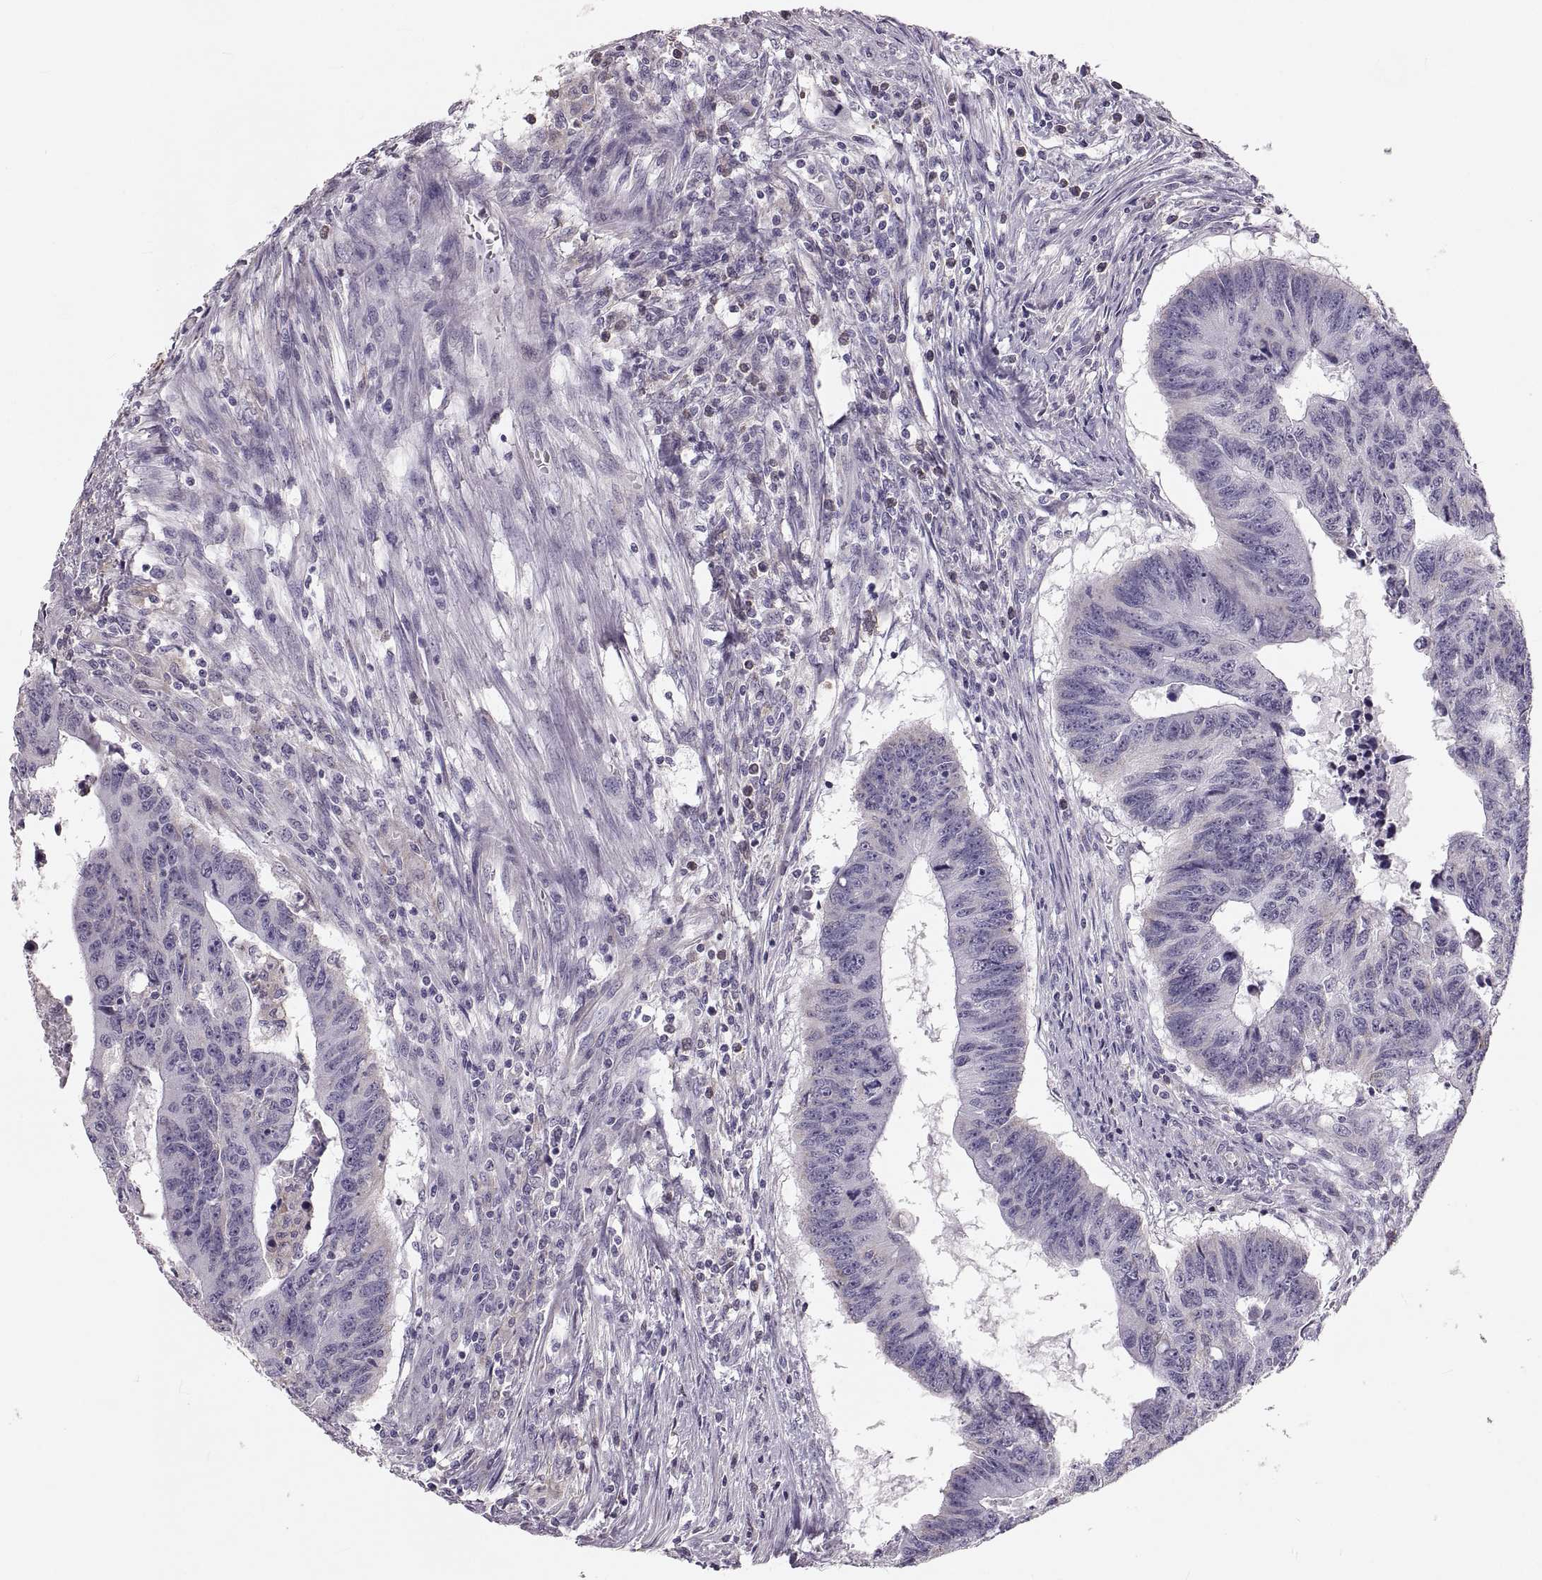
{"staining": {"intensity": "negative", "quantity": "none", "location": "none"}, "tissue": "colorectal cancer", "cell_type": "Tumor cells", "image_type": "cancer", "snomed": [{"axis": "morphology", "description": "Adenocarcinoma, NOS"}, {"axis": "topography", "description": "Rectum"}], "caption": "This is a histopathology image of immunohistochemistry staining of colorectal cancer, which shows no positivity in tumor cells.", "gene": "RUNDC3A", "patient": {"sex": "female", "age": 85}}